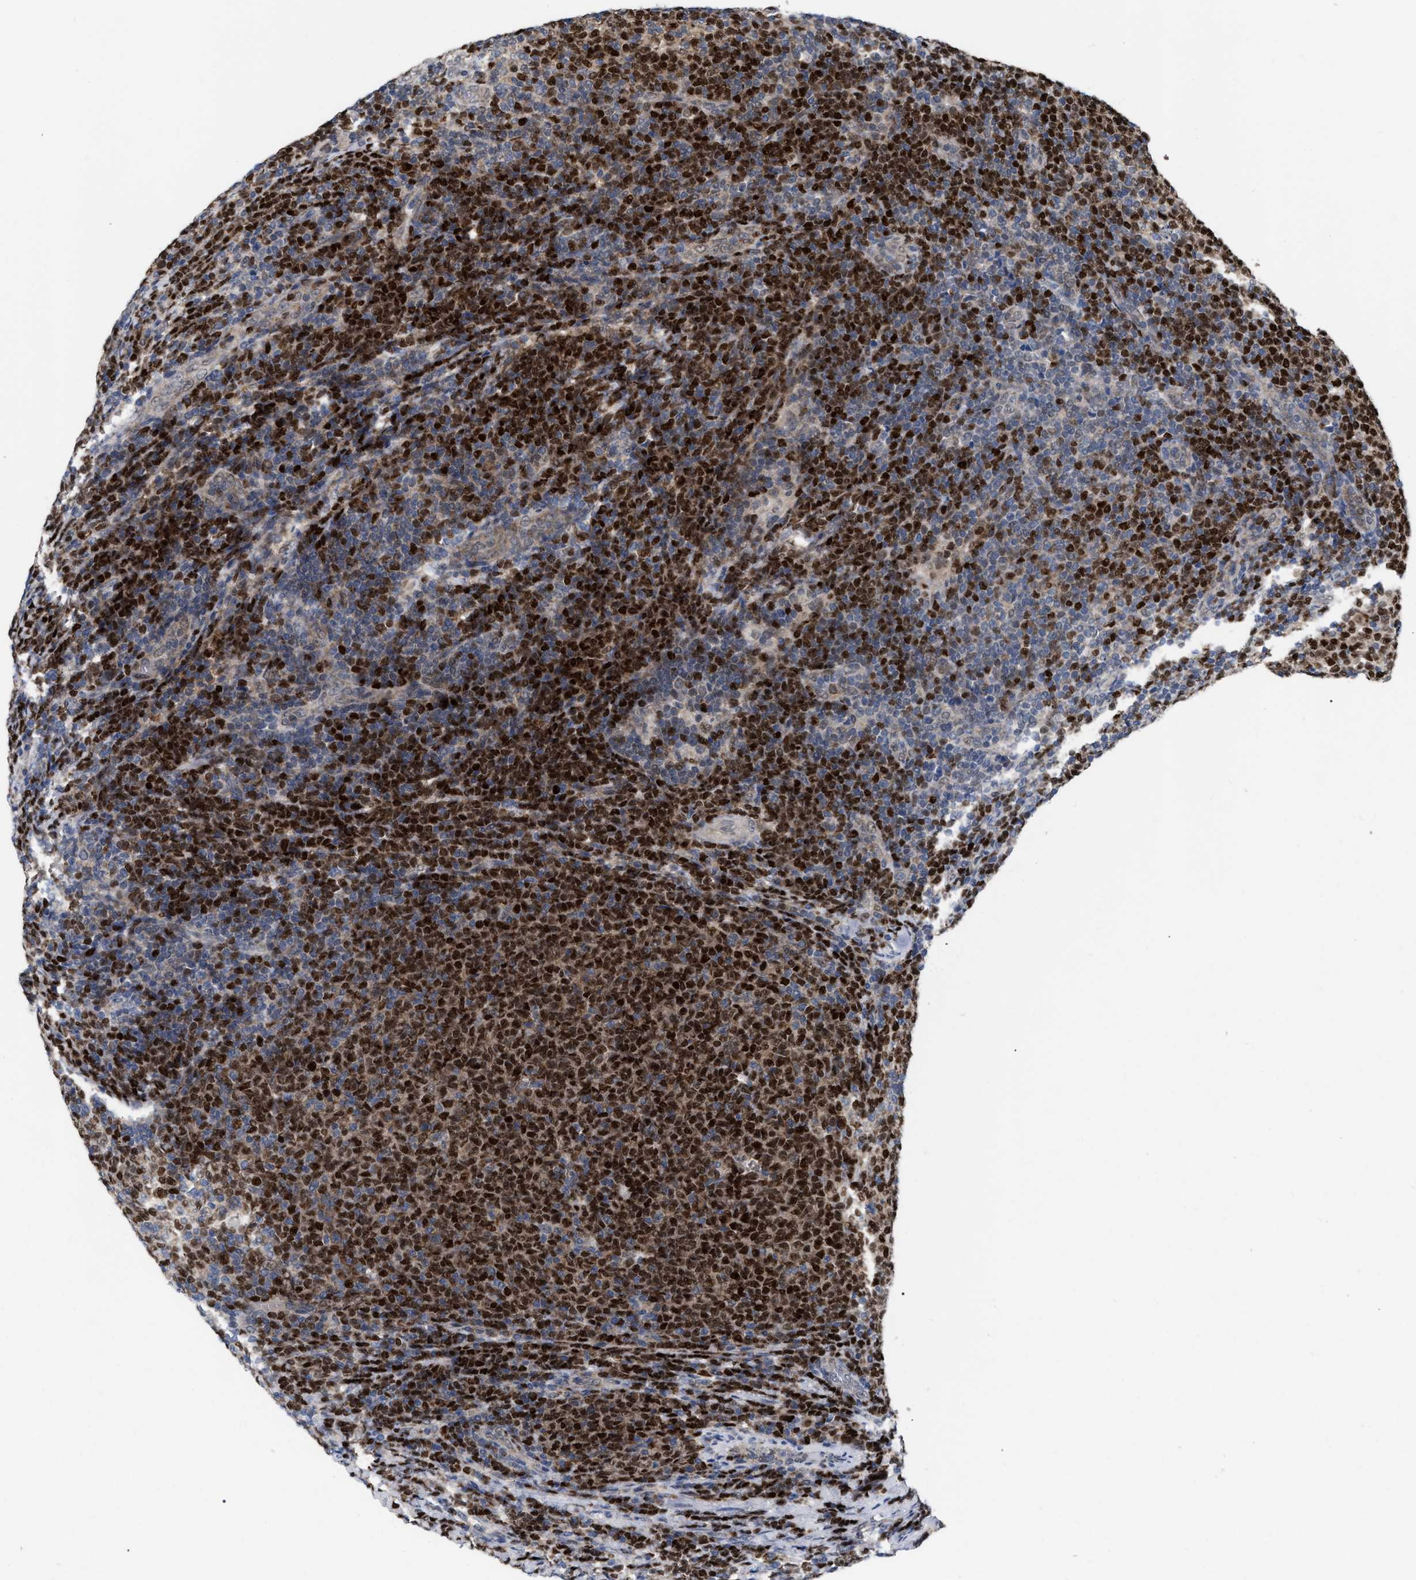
{"staining": {"intensity": "strong", "quantity": ">75%", "location": "cytoplasmic/membranous,nuclear"}, "tissue": "lymphoma", "cell_type": "Tumor cells", "image_type": "cancer", "snomed": [{"axis": "morphology", "description": "Malignant lymphoma, non-Hodgkin's type, Low grade"}, {"axis": "topography", "description": "Lymph node"}], "caption": "Strong cytoplasmic/membranous and nuclear protein expression is identified in approximately >75% of tumor cells in lymphoma. (Stains: DAB (3,3'-diaminobenzidine) in brown, nuclei in blue, Microscopy: brightfield microscopy at high magnification).", "gene": "MDM4", "patient": {"sex": "male", "age": 66}}